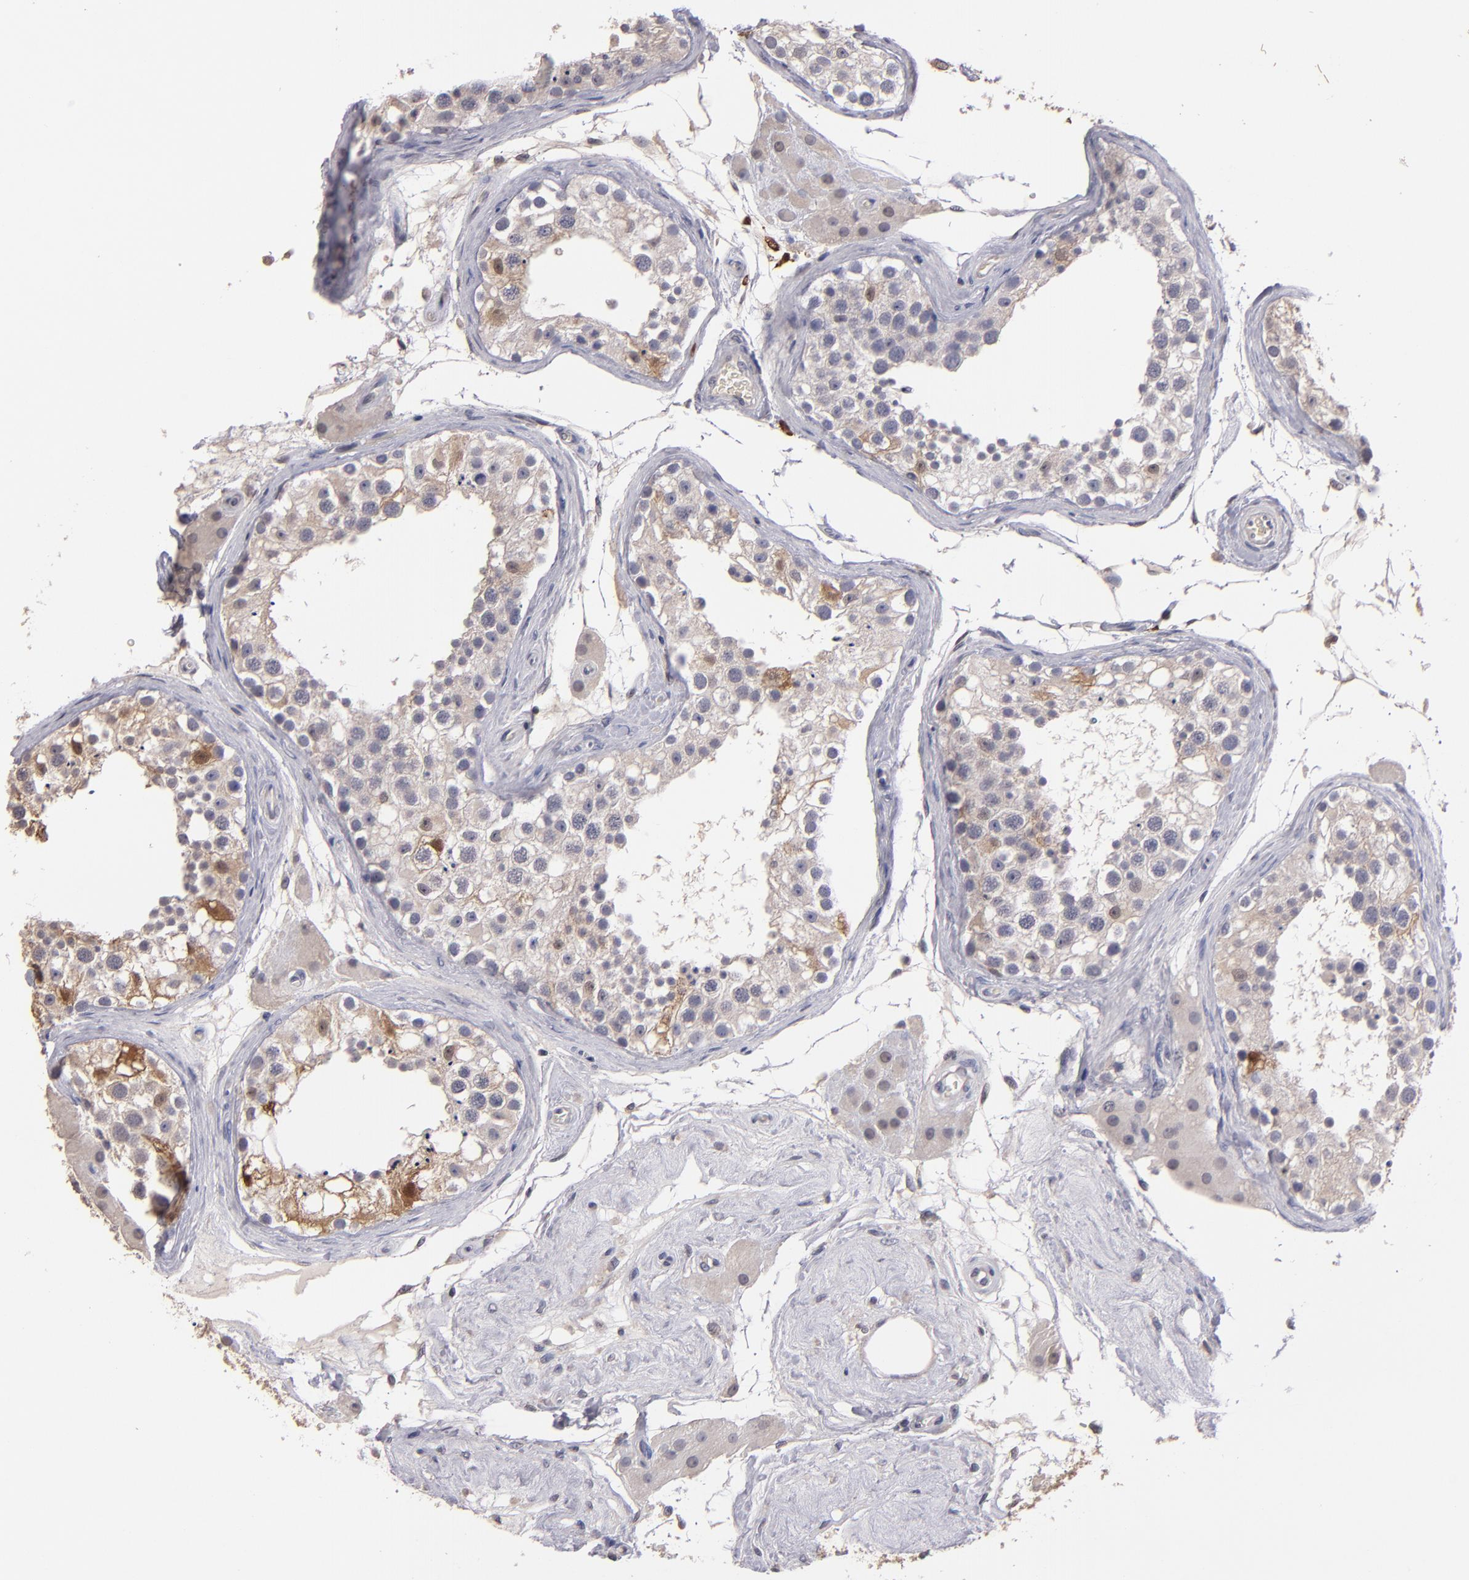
{"staining": {"intensity": "moderate", "quantity": "<25%", "location": "cytoplasmic/membranous,nuclear"}, "tissue": "testis", "cell_type": "Cells in seminiferous ducts", "image_type": "normal", "snomed": [{"axis": "morphology", "description": "Normal tissue, NOS"}, {"axis": "topography", "description": "Testis"}], "caption": "IHC image of unremarkable testis stained for a protein (brown), which reveals low levels of moderate cytoplasmic/membranous,nuclear staining in approximately <25% of cells in seminiferous ducts.", "gene": "S100A1", "patient": {"sex": "male", "age": 68}}